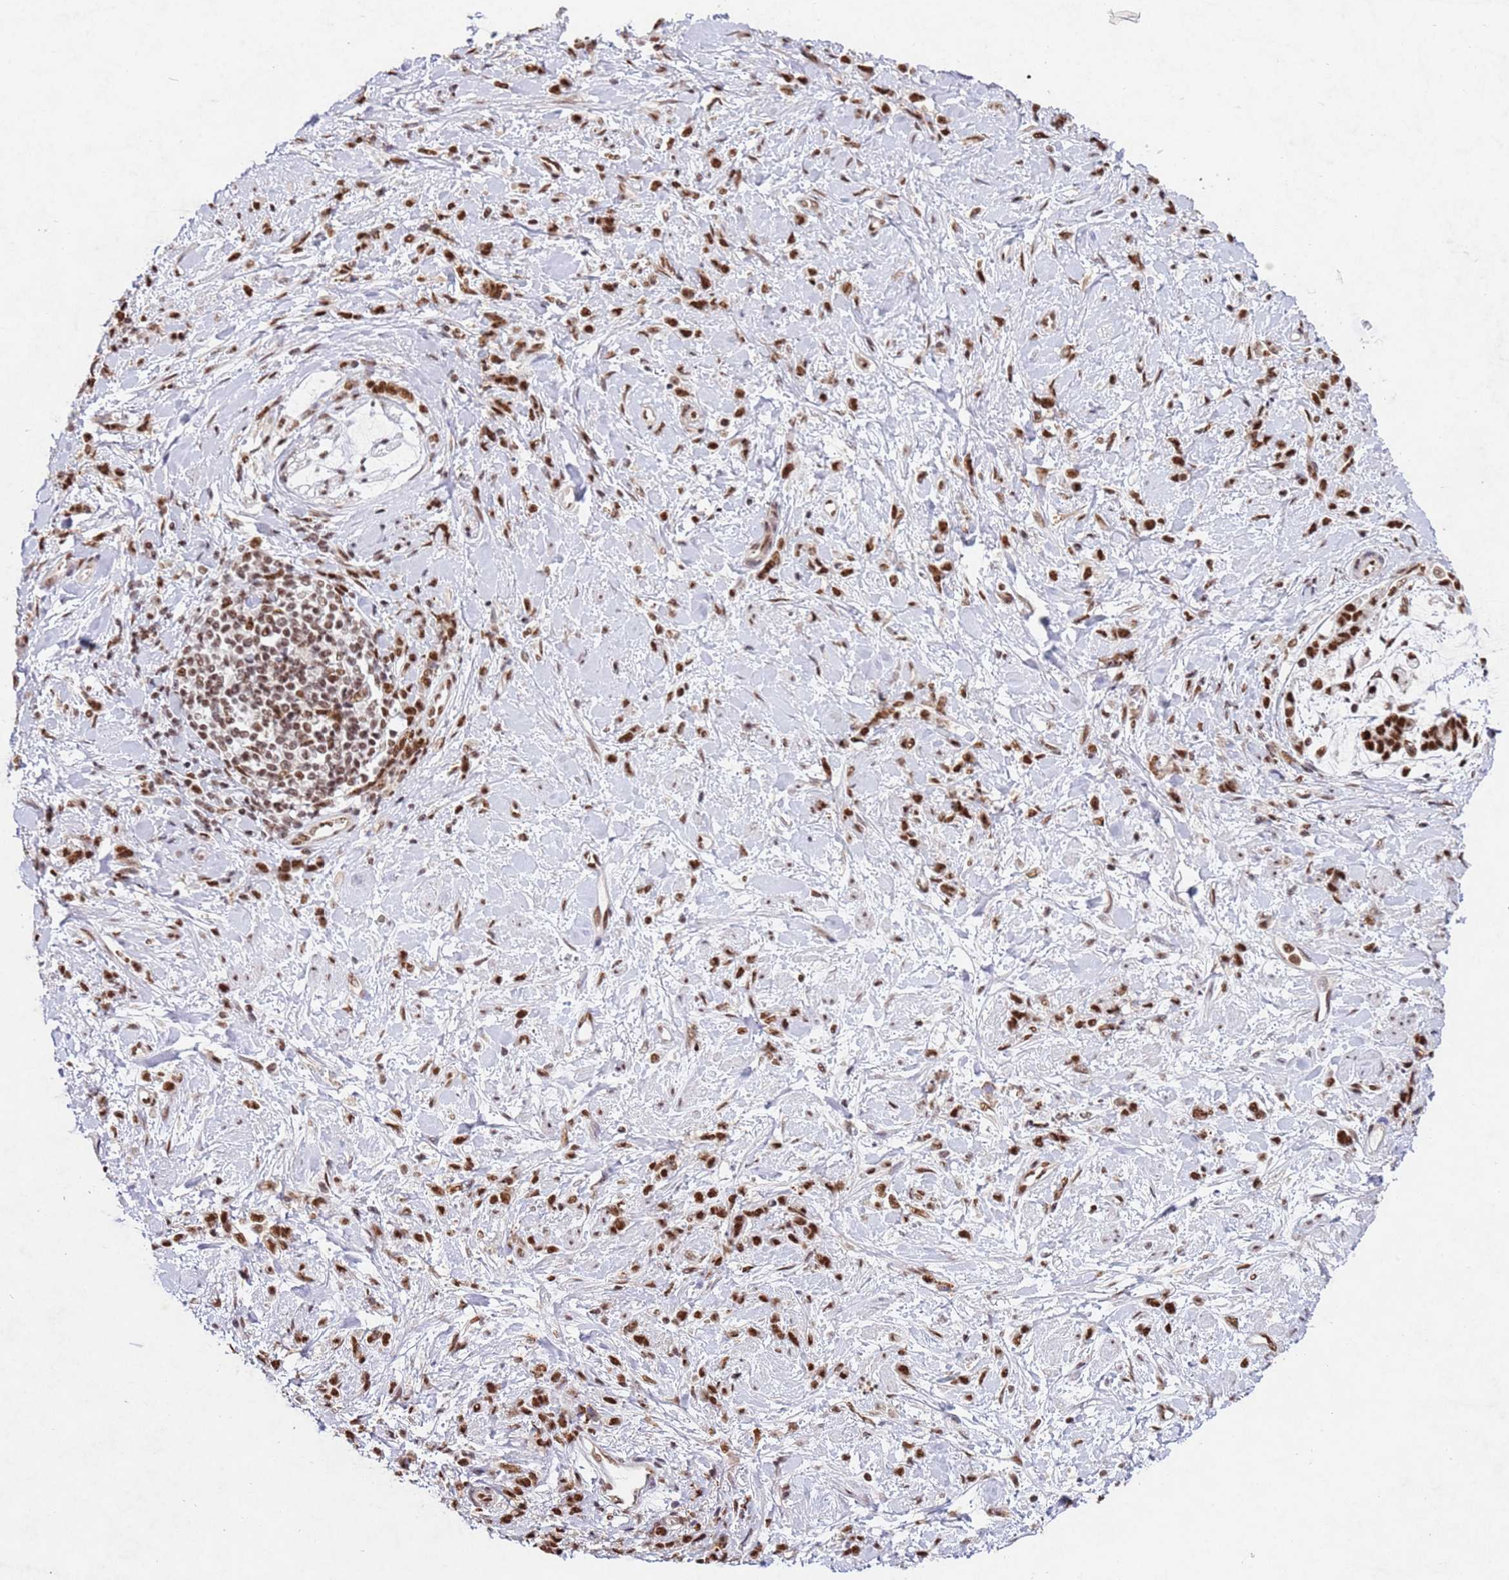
{"staining": {"intensity": "strong", "quantity": ">75%", "location": "nuclear"}, "tissue": "stomach cancer", "cell_type": "Tumor cells", "image_type": "cancer", "snomed": [{"axis": "morphology", "description": "Adenocarcinoma, NOS"}, {"axis": "topography", "description": "Stomach"}], "caption": "Stomach adenocarcinoma stained with a protein marker reveals strong staining in tumor cells.", "gene": "ESF1", "patient": {"sex": "female", "age": 60}}